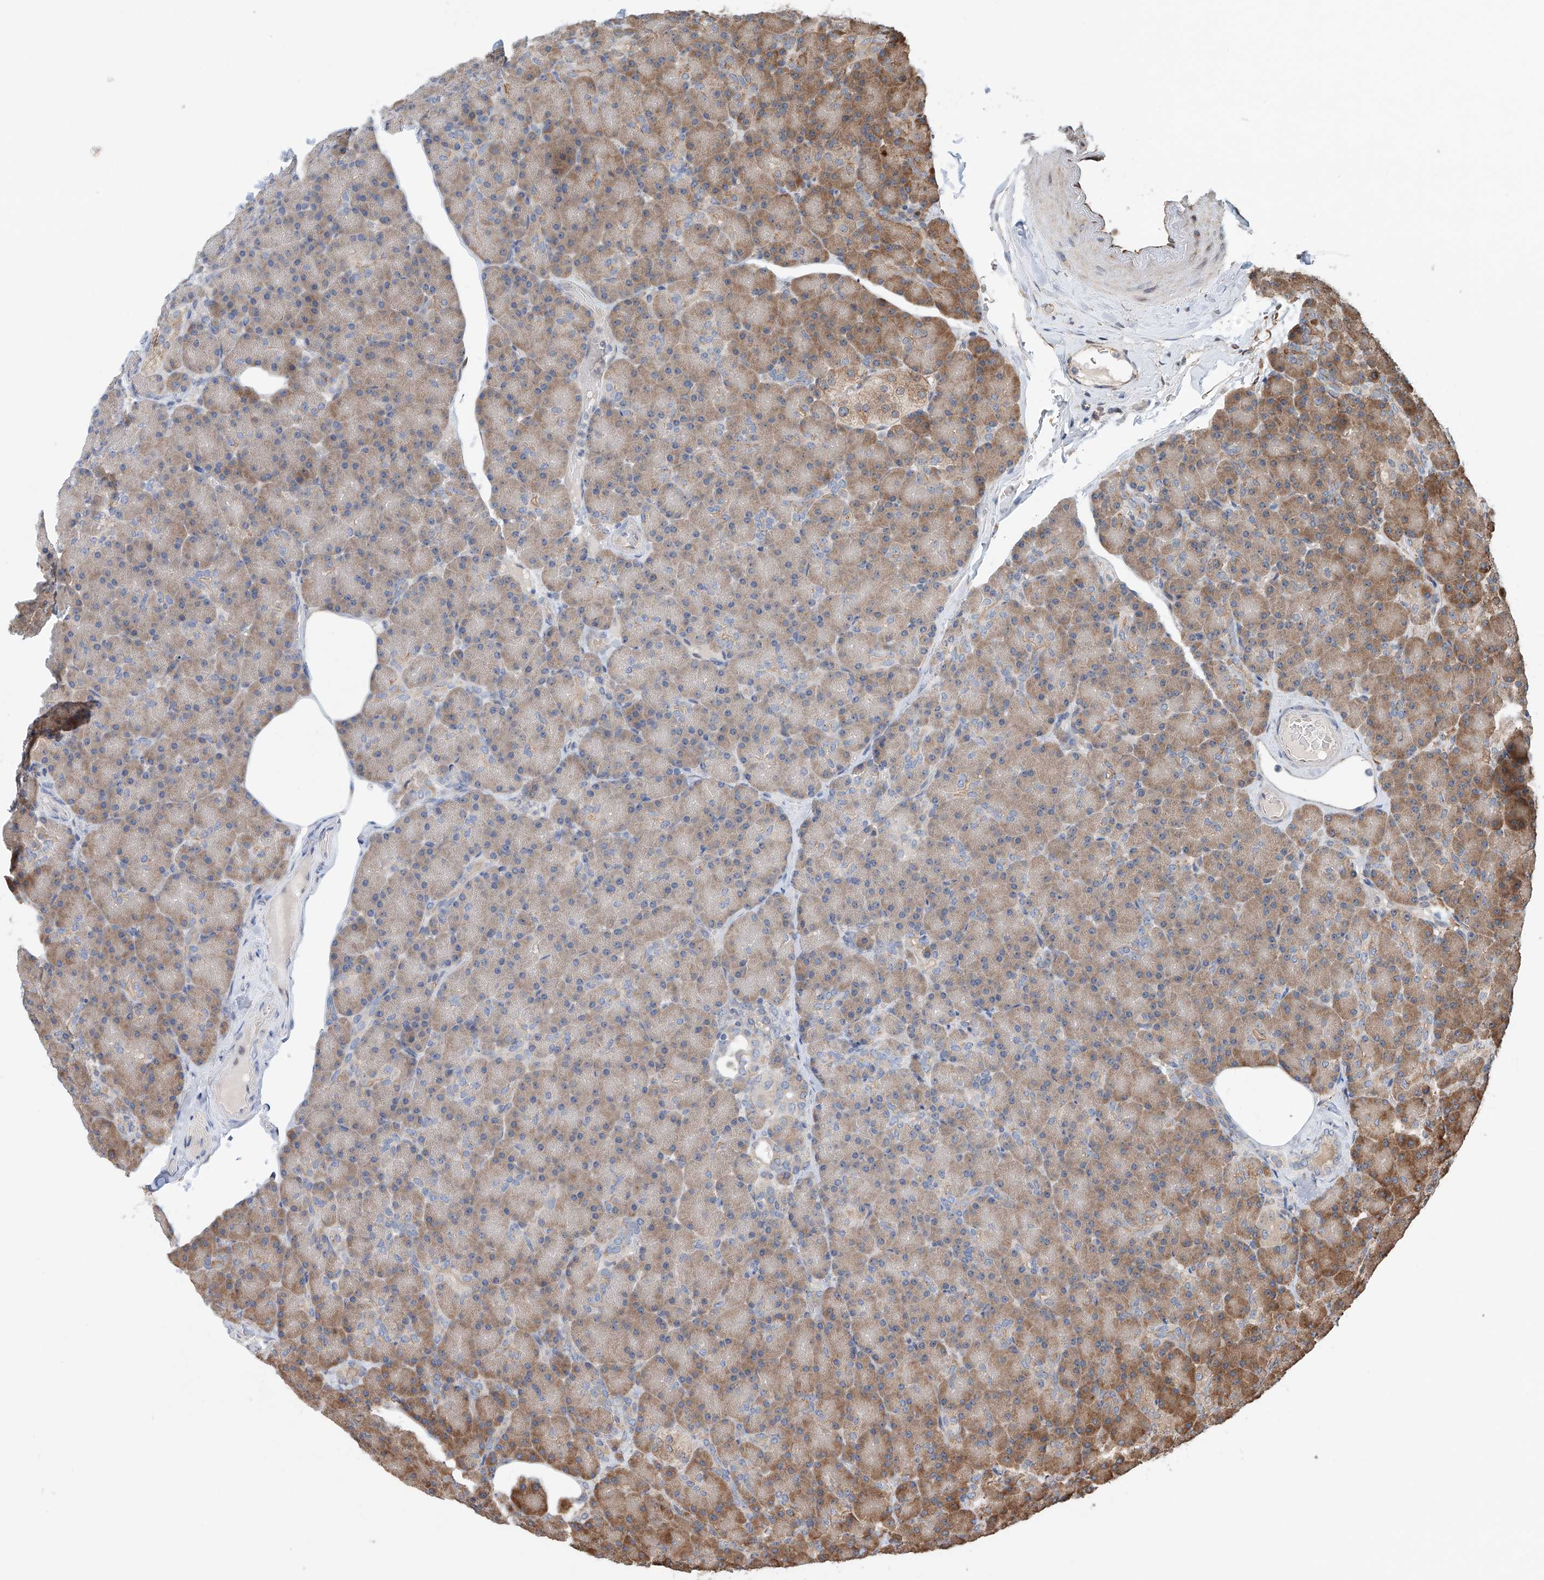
{"staining": {"intensity": "moderate", "quantity": "25%-75%", "location": "cytoplasmic/membranous"}, "tissue": "pancreas", "cell_type": "Exocrine glandular cells", "image_type": "normal", "snomed": [{"axis": "morphology", "description": "Normal tissue, NOS"}, {"axis": "topography", "description": "Pancreas"}], "caption": "Immunohistochemistry photomicrograph of normal pancreas stained for a protein (brown), which shows medium levels of moderate cytoplasmic/membranous expression in about 25%-75% of exocrine glandular cells.", "gene": "DNAH8", "patient": {"sex": "female", "age": 43}}